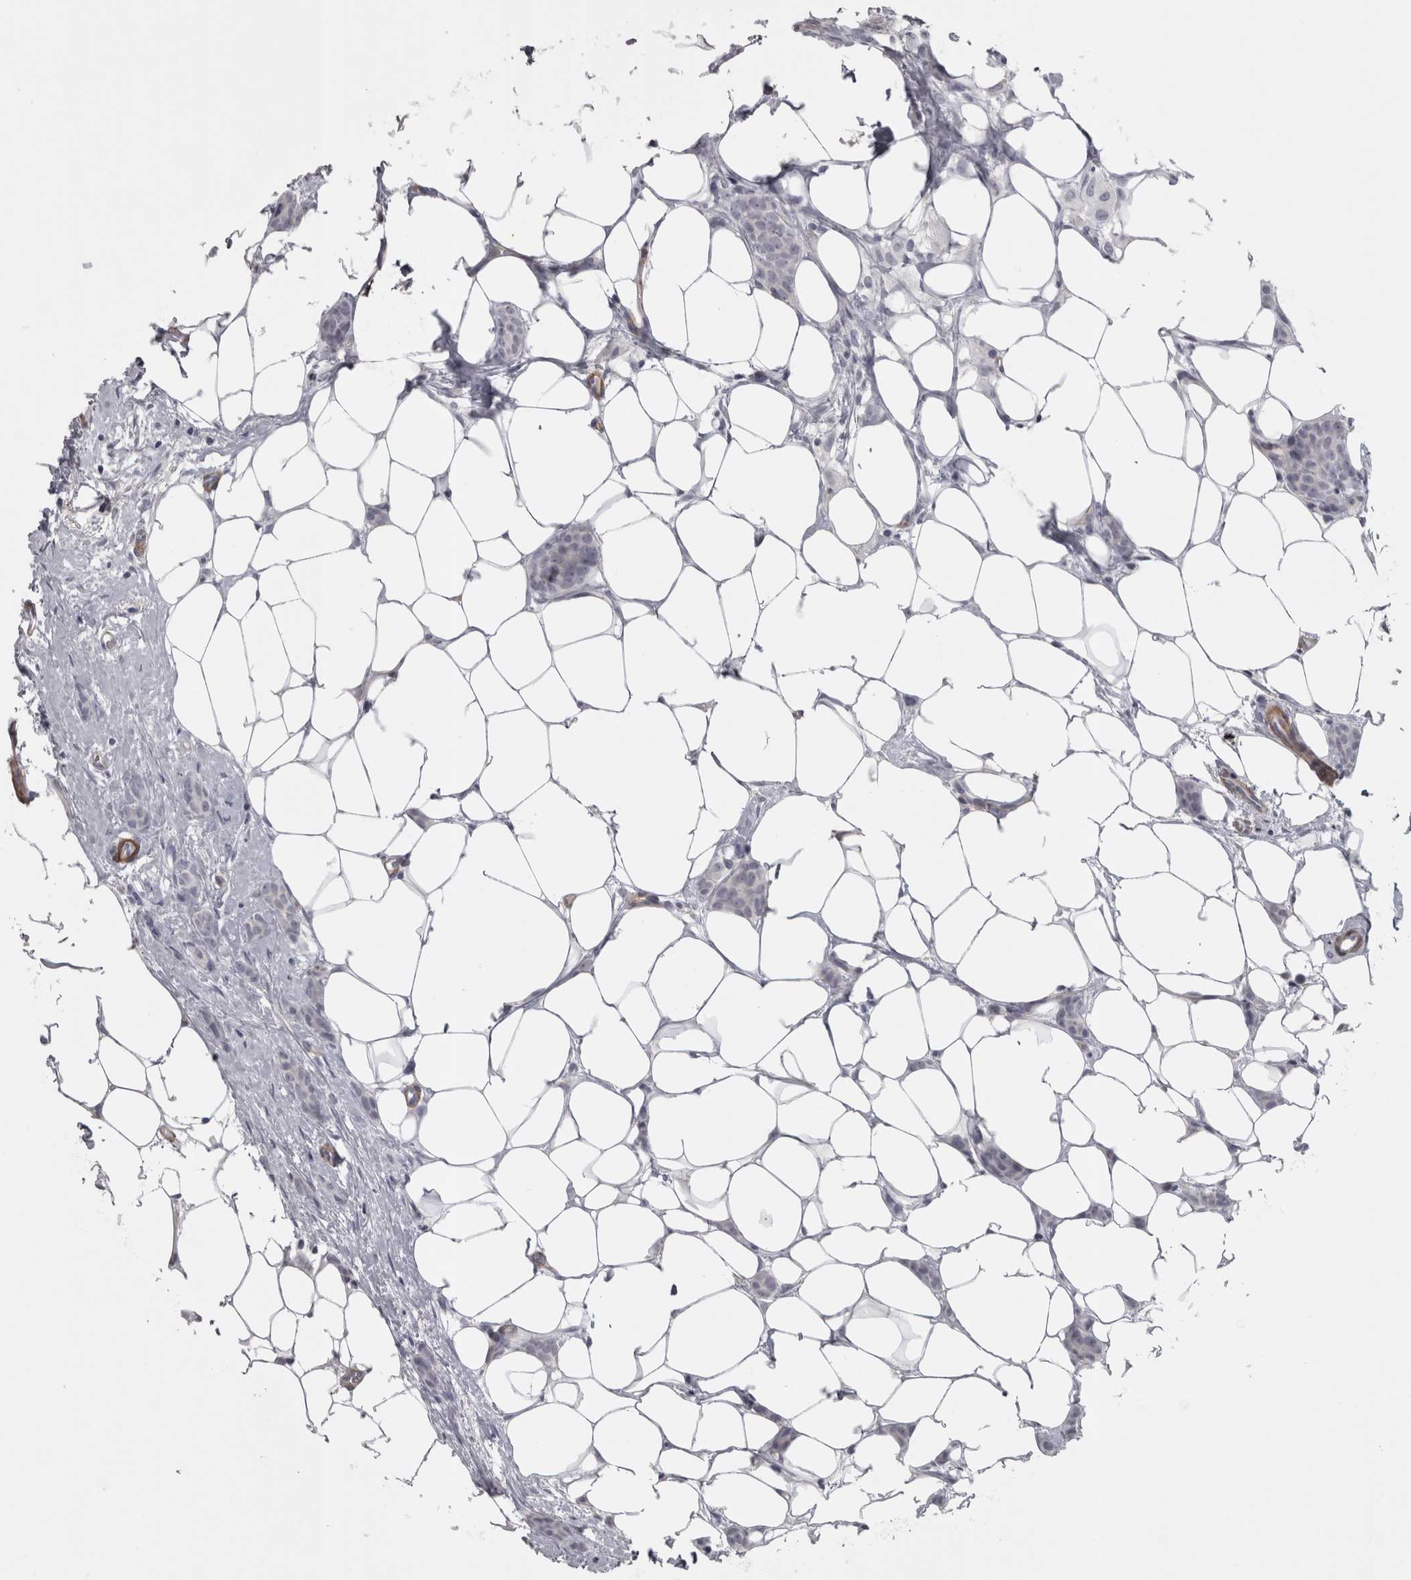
{"staining": {"intensity": "negative", "quantity": "none", "location": "none"}, "tissue": "breast cancer", "cell_type": "Tumor cells", "image_type": "cancer", "snomed": [{"axis": "morphology", "description": "Lobular carcinoma"}, {"axis": "topography", "description": "Skin"}, {"axis": "topography", "description": "Breast"}], "caption": "Image shows no protein positivity in tumor cells of breast cancer tissue. (DAB immunohistochemistry, high magnification).", "gene": "PPP1R12B", "patient": {"sex": "female", "age": 46}}